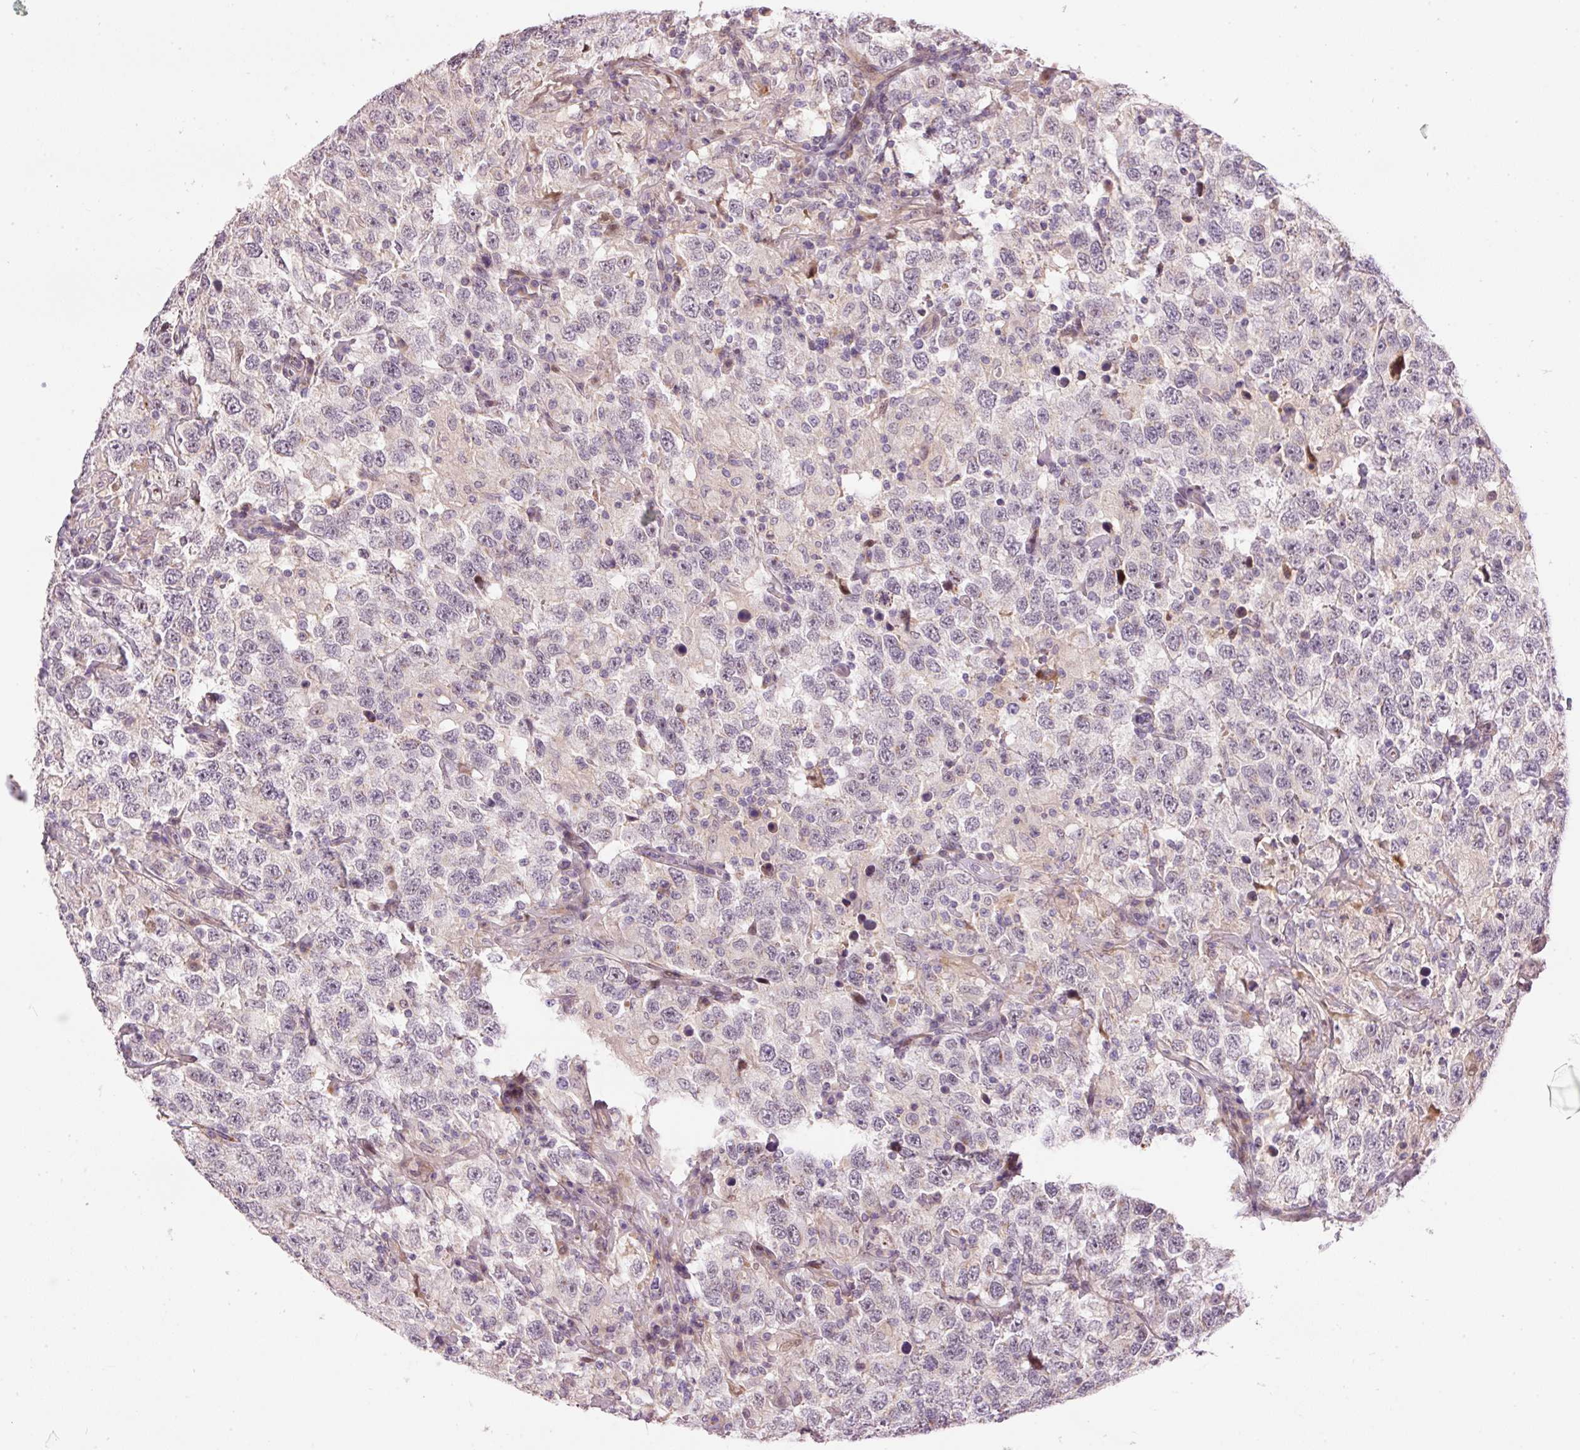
{"staining": {"intensity": "negative", "quantity": "none", "location": "none"}, "tissue": "testis cancer", "cell_type": "Tumor cells", "image_type": "cancer", "snomed": [{"axis": "morphology", "description": "Seminoma, NOS"}, {"axis": "topography", "description": "Testis"}], "caption": "Immunohistochemistry (IHC) of testis cancer displays no staining in tumor cells.", "gene": "HNF1A", "patient": {"sex": "male", "age": 41}}